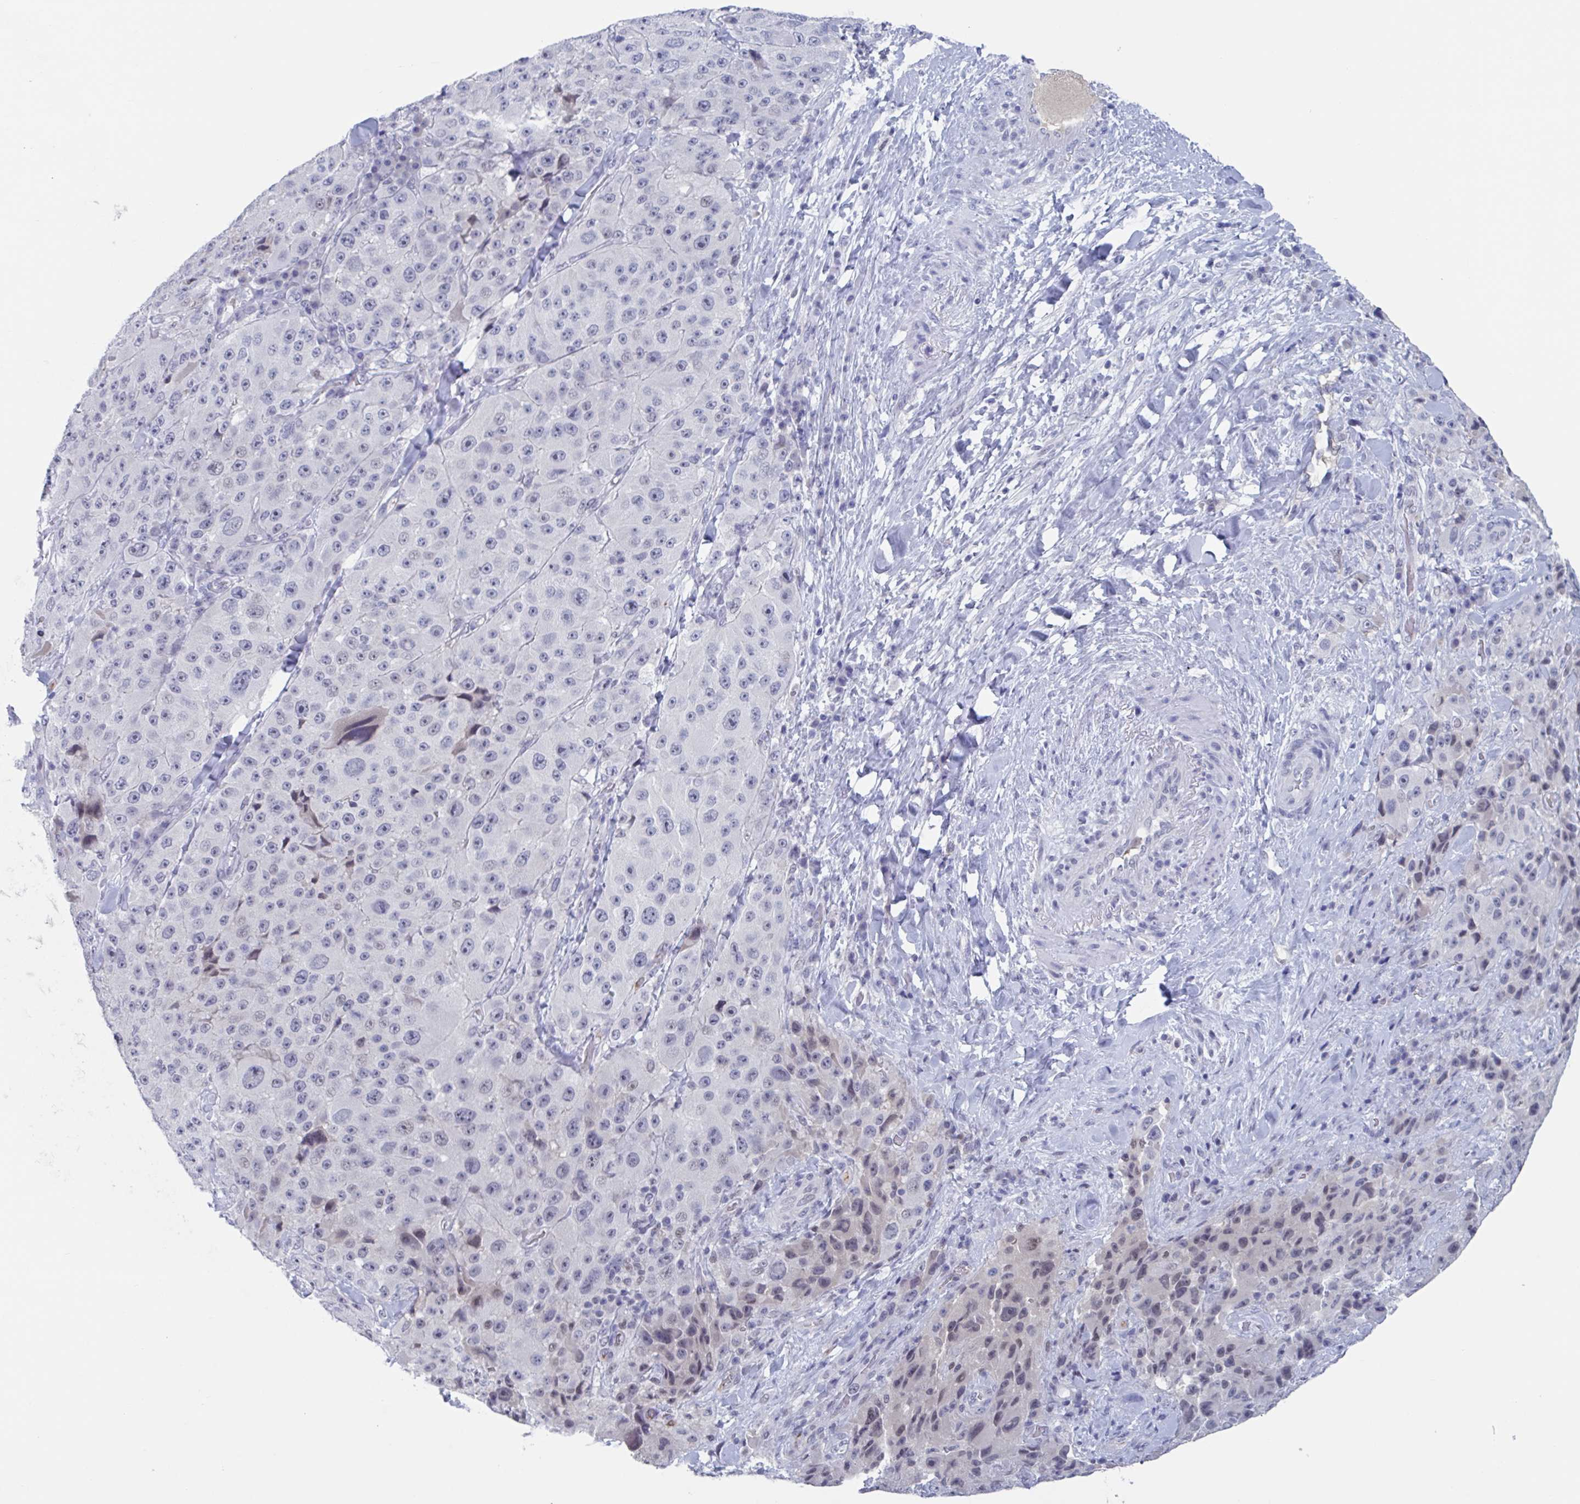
{"staining": {"intensity": "weak", "quantity": "<25%", "location": "nuclear"}, "tissue": "melanoma", "cell_type": "Tumor cells", "image_type": "cancer", "snomed": [{"axis": "morphology", "description": "Malignant melanoma, Metastatic site"}, {"axis": "topography", "description": "Lymph node"}], "caption": "The histopathology image shows no staining of tumor cells in malignant melanoma (metastatic site).", "gene": "KDM4D", "patient": {"sex": "male", "age": 62}}